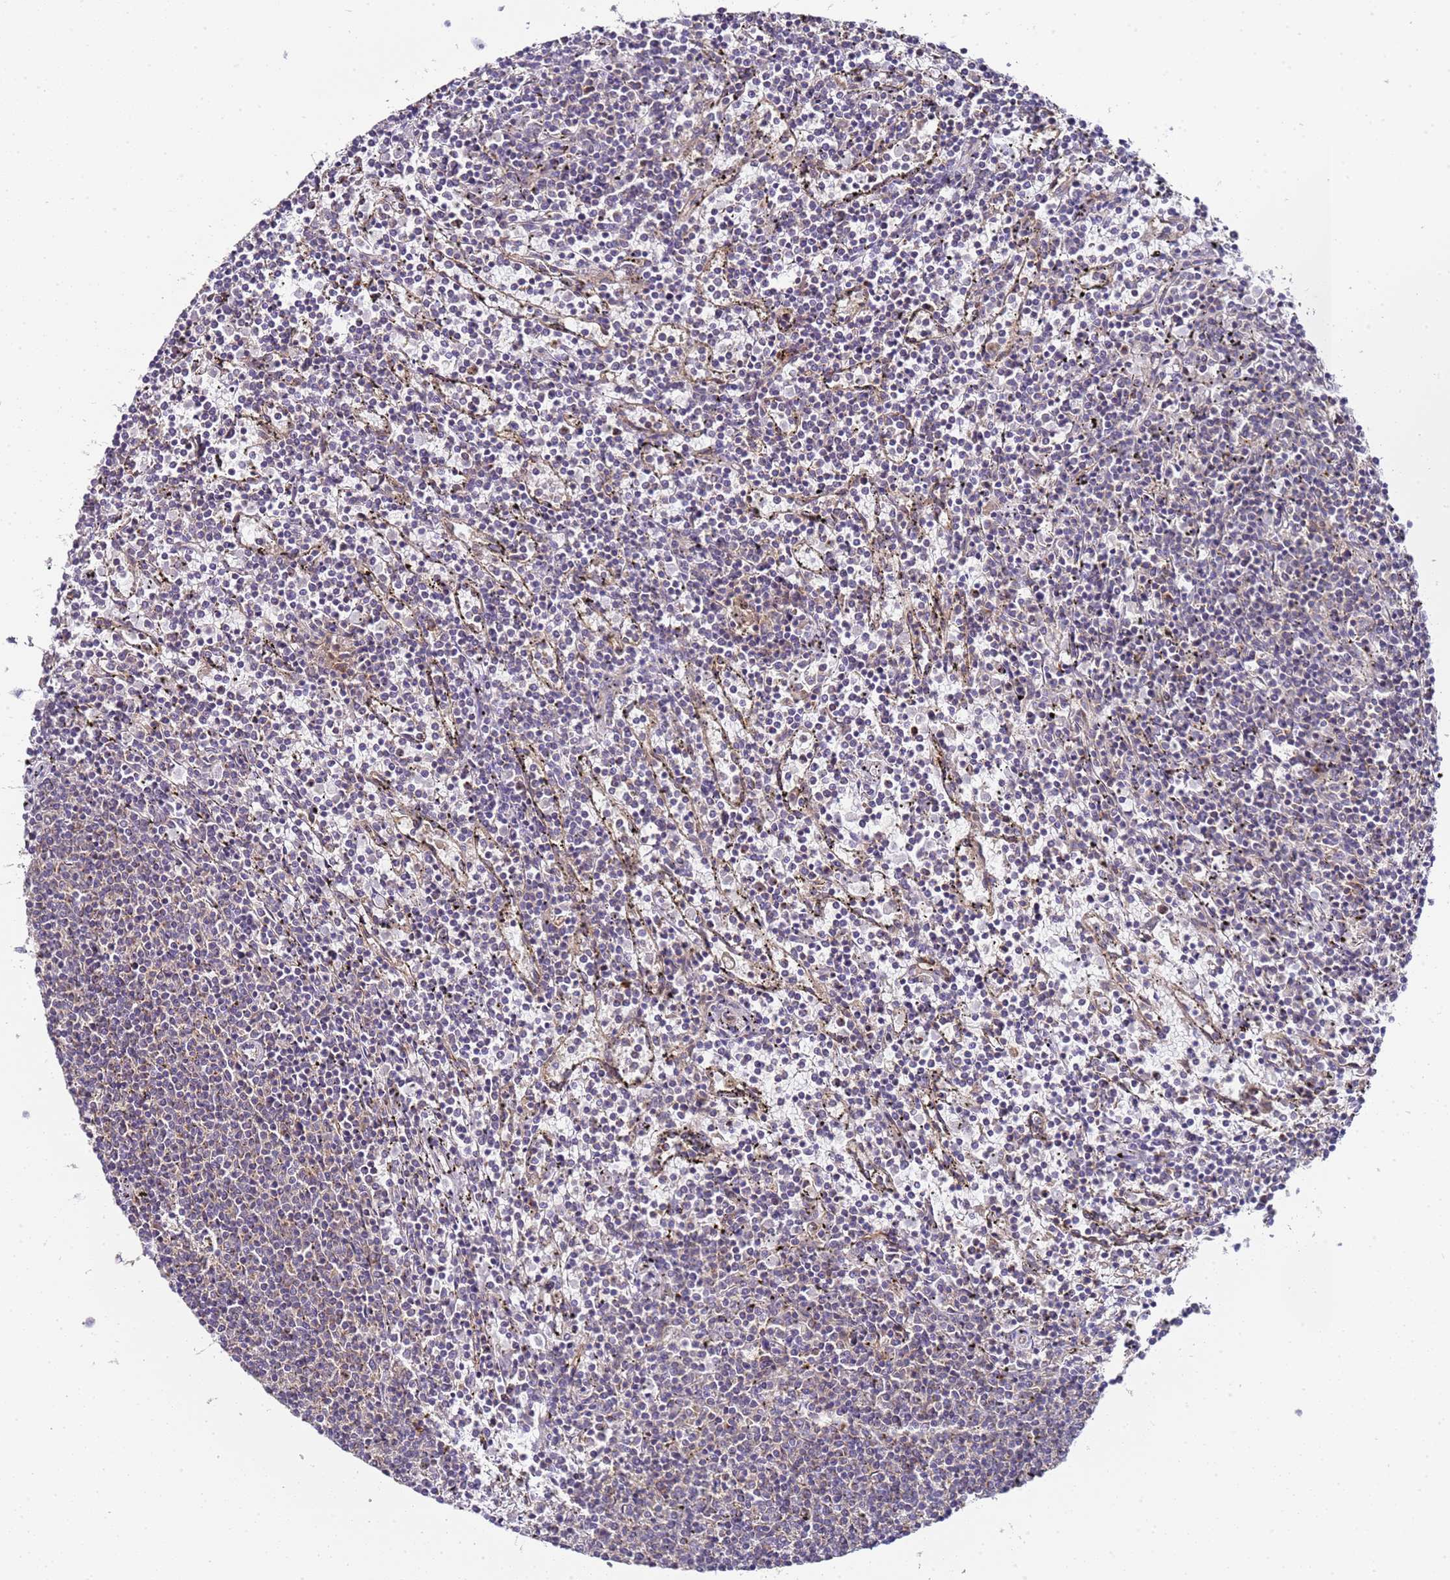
{"staining": {"intensity": "negative", "quantity": "none", "location": "none"}, "tissue": "lymphoma", "cell_type": "Tumor cells", "image_type": "cancer", "snomed": [{"axis": "morphology", "description": "Malignant lymphoma, non-Hodgkin's type, Low grade"}, {"axis": "topography", "description": "Spleen"}], "caption": "High magnification brightfield microscopy of lymphoma stained with DAB (3,3'-diaminobenzidine) (brown) and counterstained with hematoxylin (blue): tumor cells show no significant staining. Nuclei are stained in blue.", "gene": "MRPL49", "patient": {"sex": "female", "age": 50}}